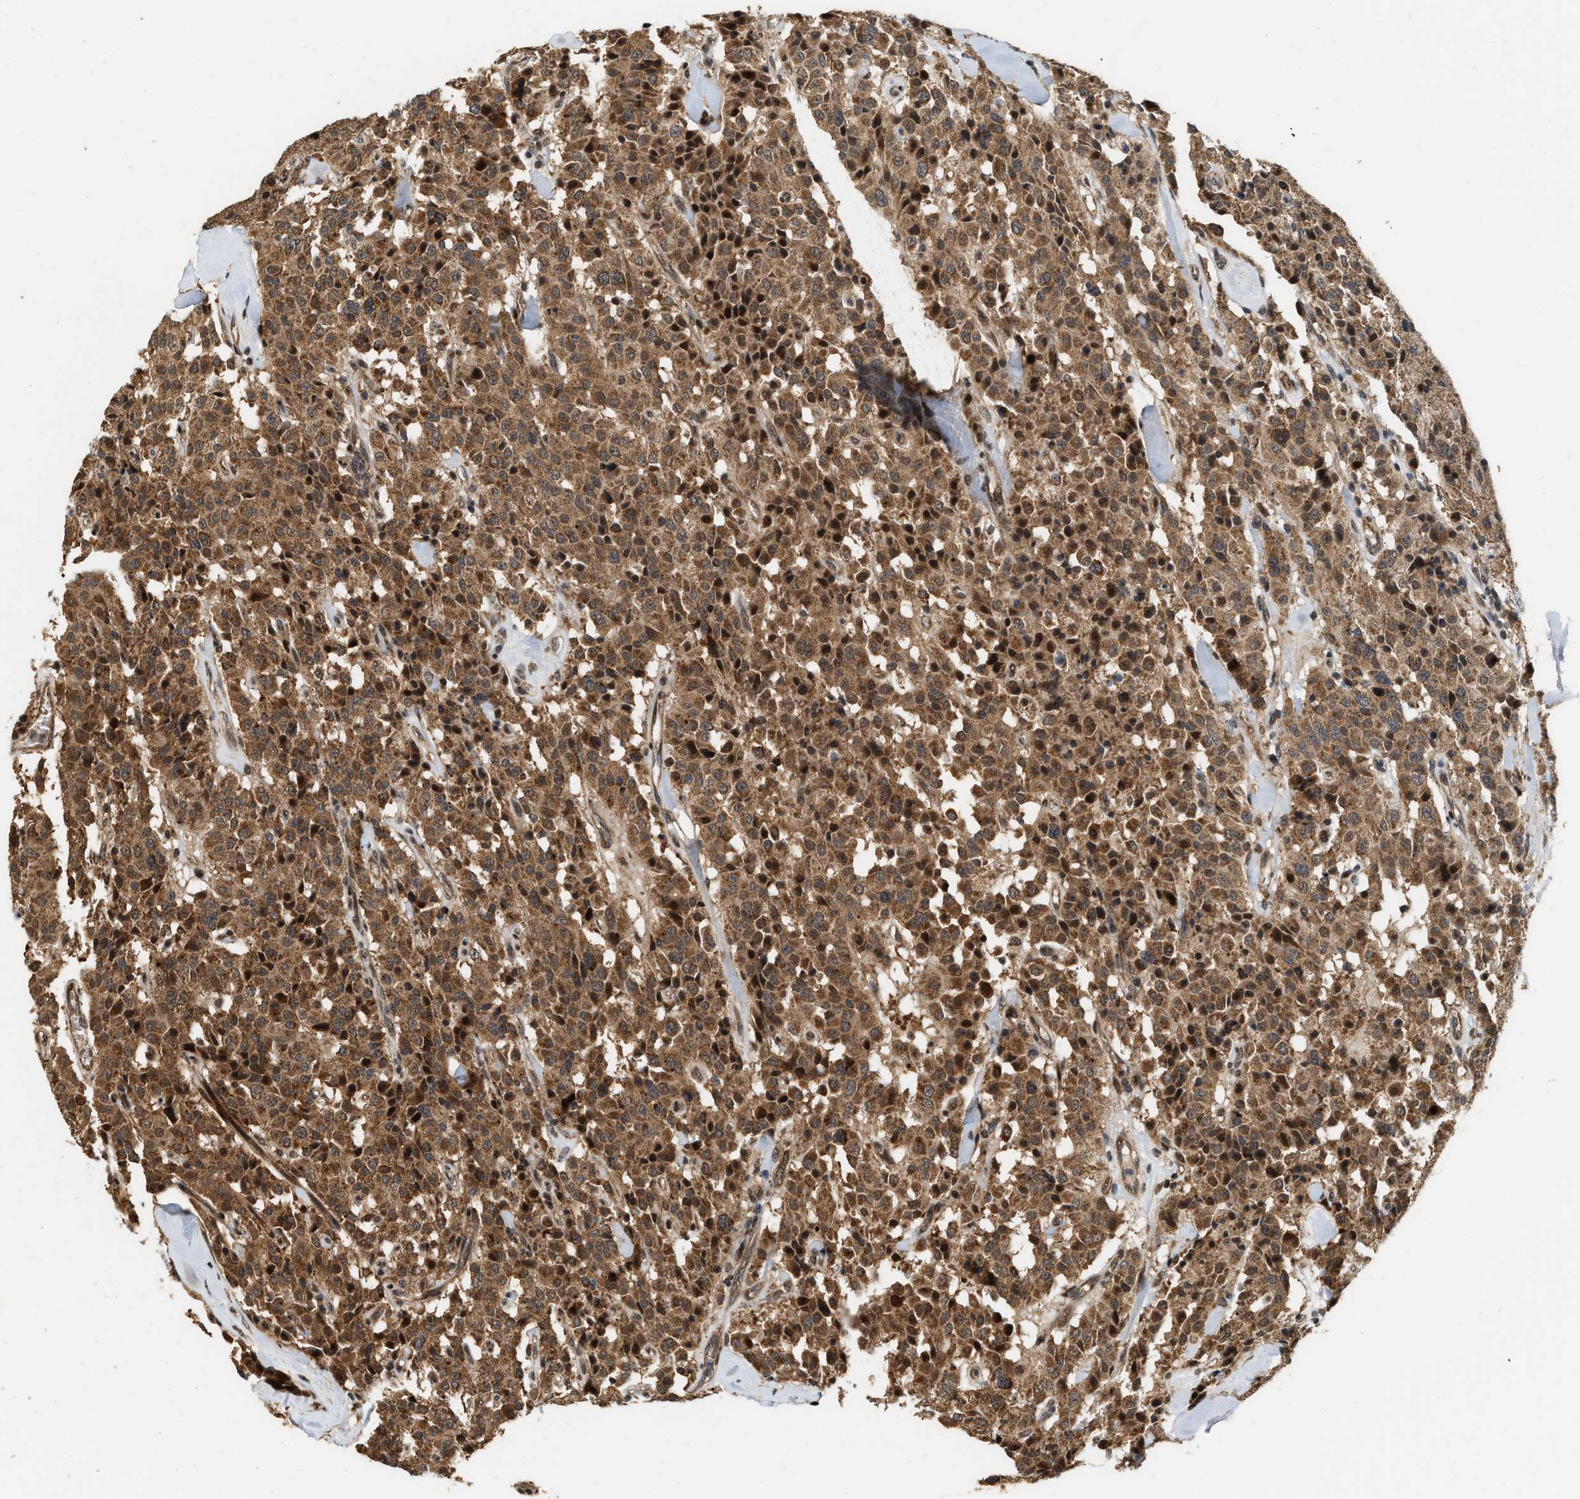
{"staining": {"intensity": "moderate", "quantity": ">75%", "location": "cytoplasmic/membranous,nuclear"}, "tissue": "carcinoid", "cell_type": "Tumor cells", "image_type": "cancer", "snomed": [{"axis": "morphology", "description": "Carcinoid, malignant, NOS"}, {"axis": "topography", "description": "Lung"}], "caption": "Brown immunohistochemical staining in human carcinoid reveals moderate cytoplasmic/membranous and nuclear positivity in about >75% of tumor cells.", "gene": "ELP2", "patient": {"sex": "male", "age": 30}}